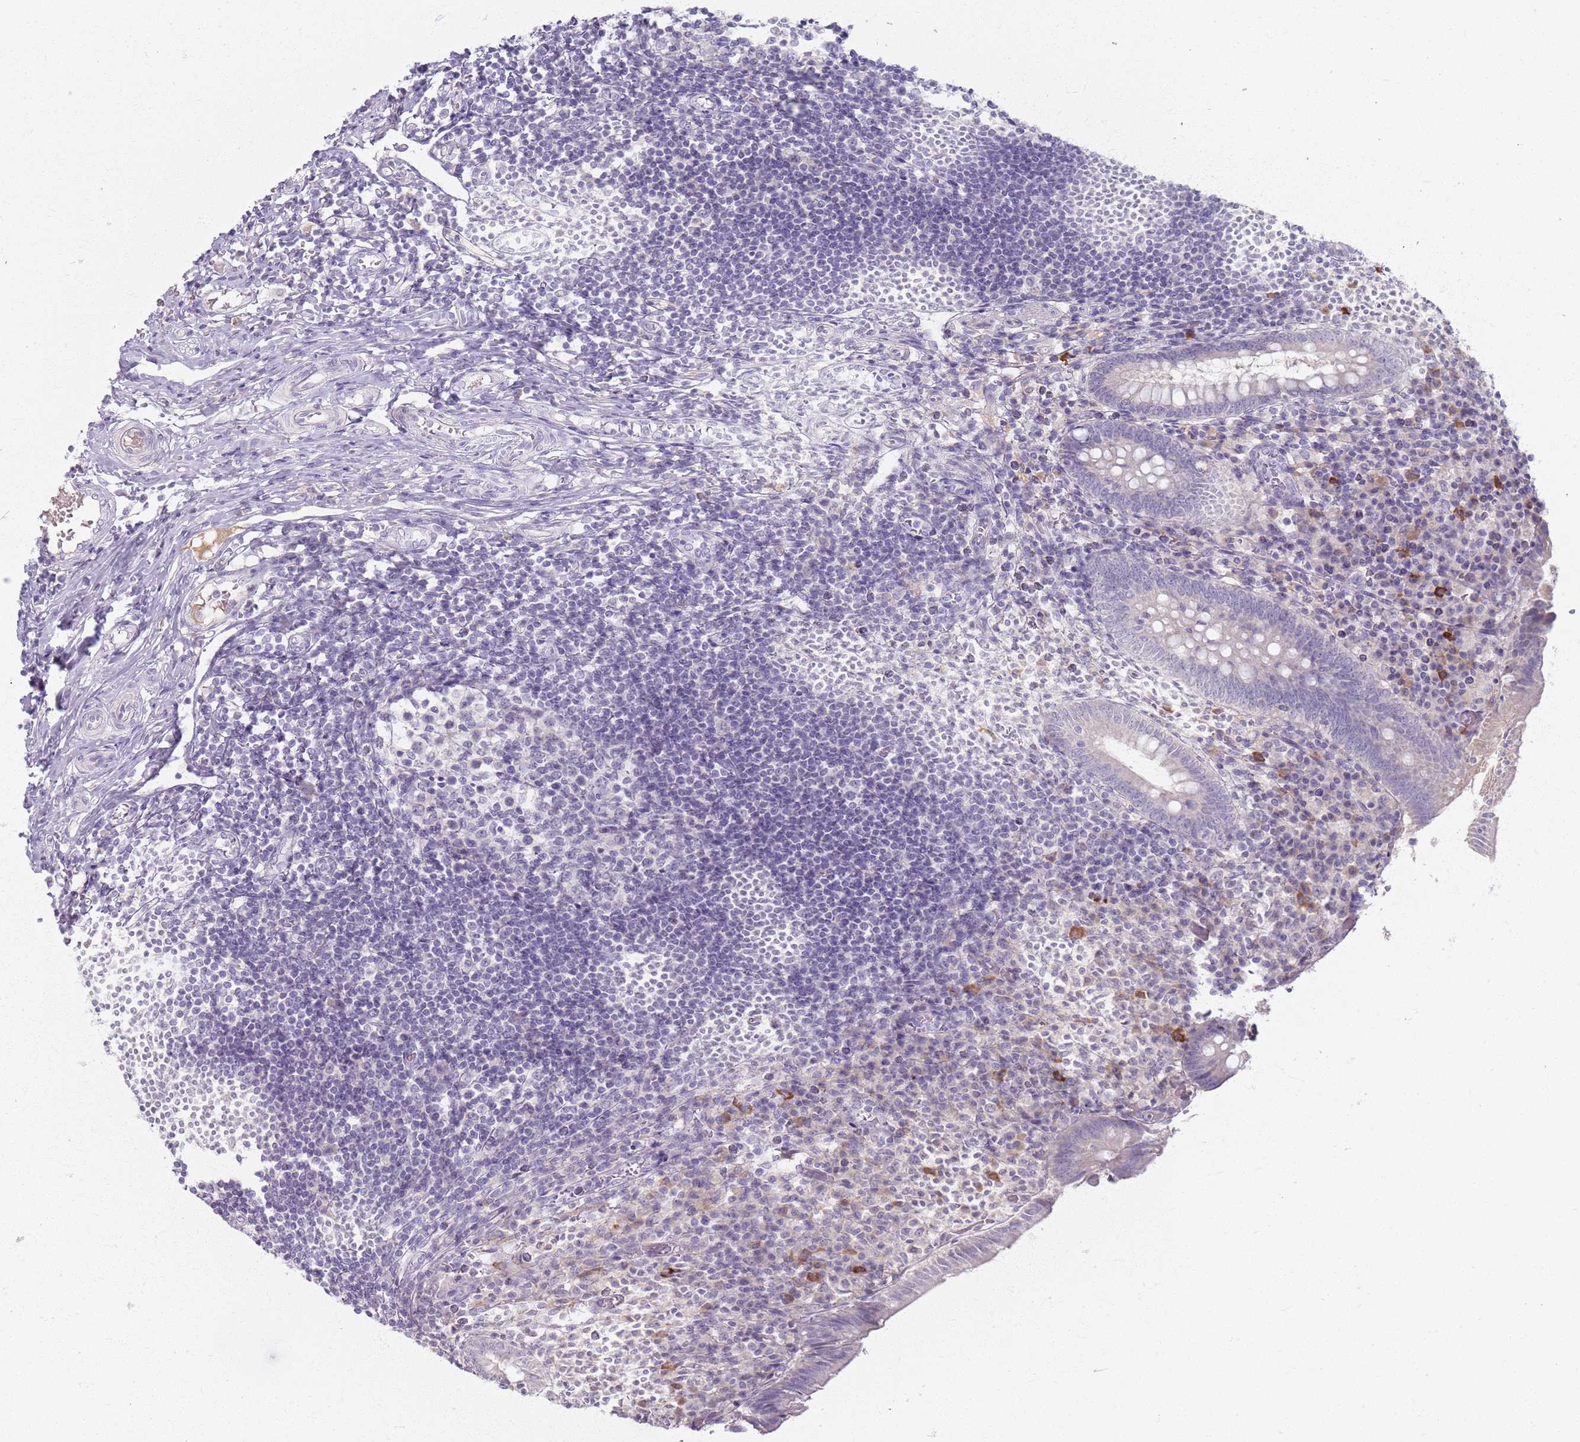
{"staining": {"intensity": "negative", "quantity": "none", "location": "none"}, "tissue": "appendix", "cell_type": "Glandular cells", "image_type": "normal", "snomed": [{"axis": "morphology", "description": "Normal tissue, NOS"}, {"axis": "topography", "description": "Appendix"}], "caption": "The micrograph displays no staining of glandular cells in normal appendix.", "gene": "CRIPT", "patient": {"sex": "female", "age": 17}}